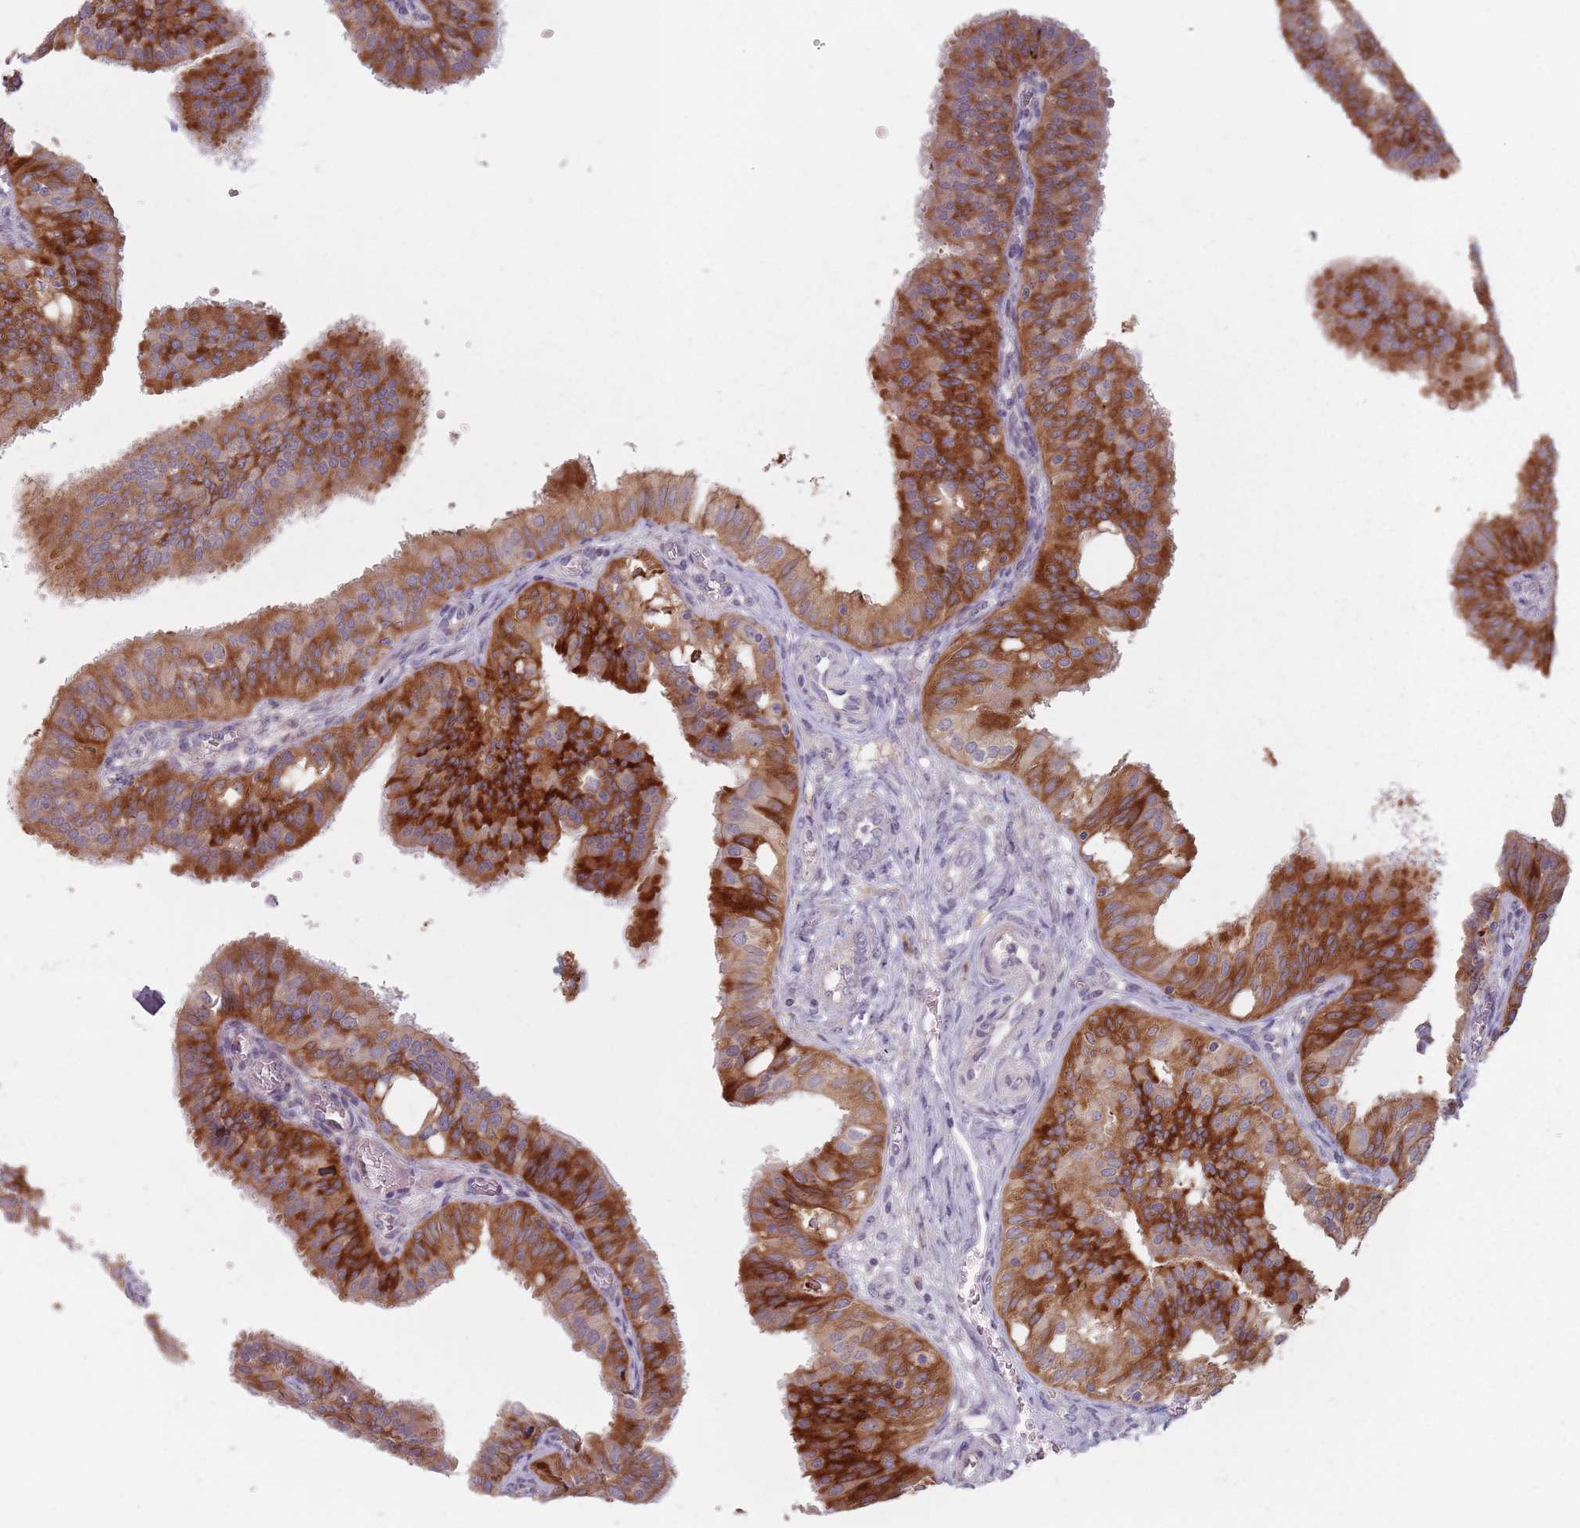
{"staining": {"intensity": "strong", "quantity": ">75%", "location": "cytoplasmic/membranous"}, "tissue": "fallopian tube", "cell_type": "Glandular cells", "image_type": "normal", "snomed": [{"axis": "morphology", "description": "Normal tissue, NOS"}, {"axis": "topography", "description": "Fallopian tube"}, {"axis": "topography", "description": "Ovary"}], "caption": "DAB immunohistochemical staining of normal human fallopian tube shows strong cytoplasmic/membranous protein positivity in about >75% of glandular cells. (DAB IHC with brightfield microscopy, high magnification).", "gene": "ADAL", "patient": {"sex": "female", "age": 42}}